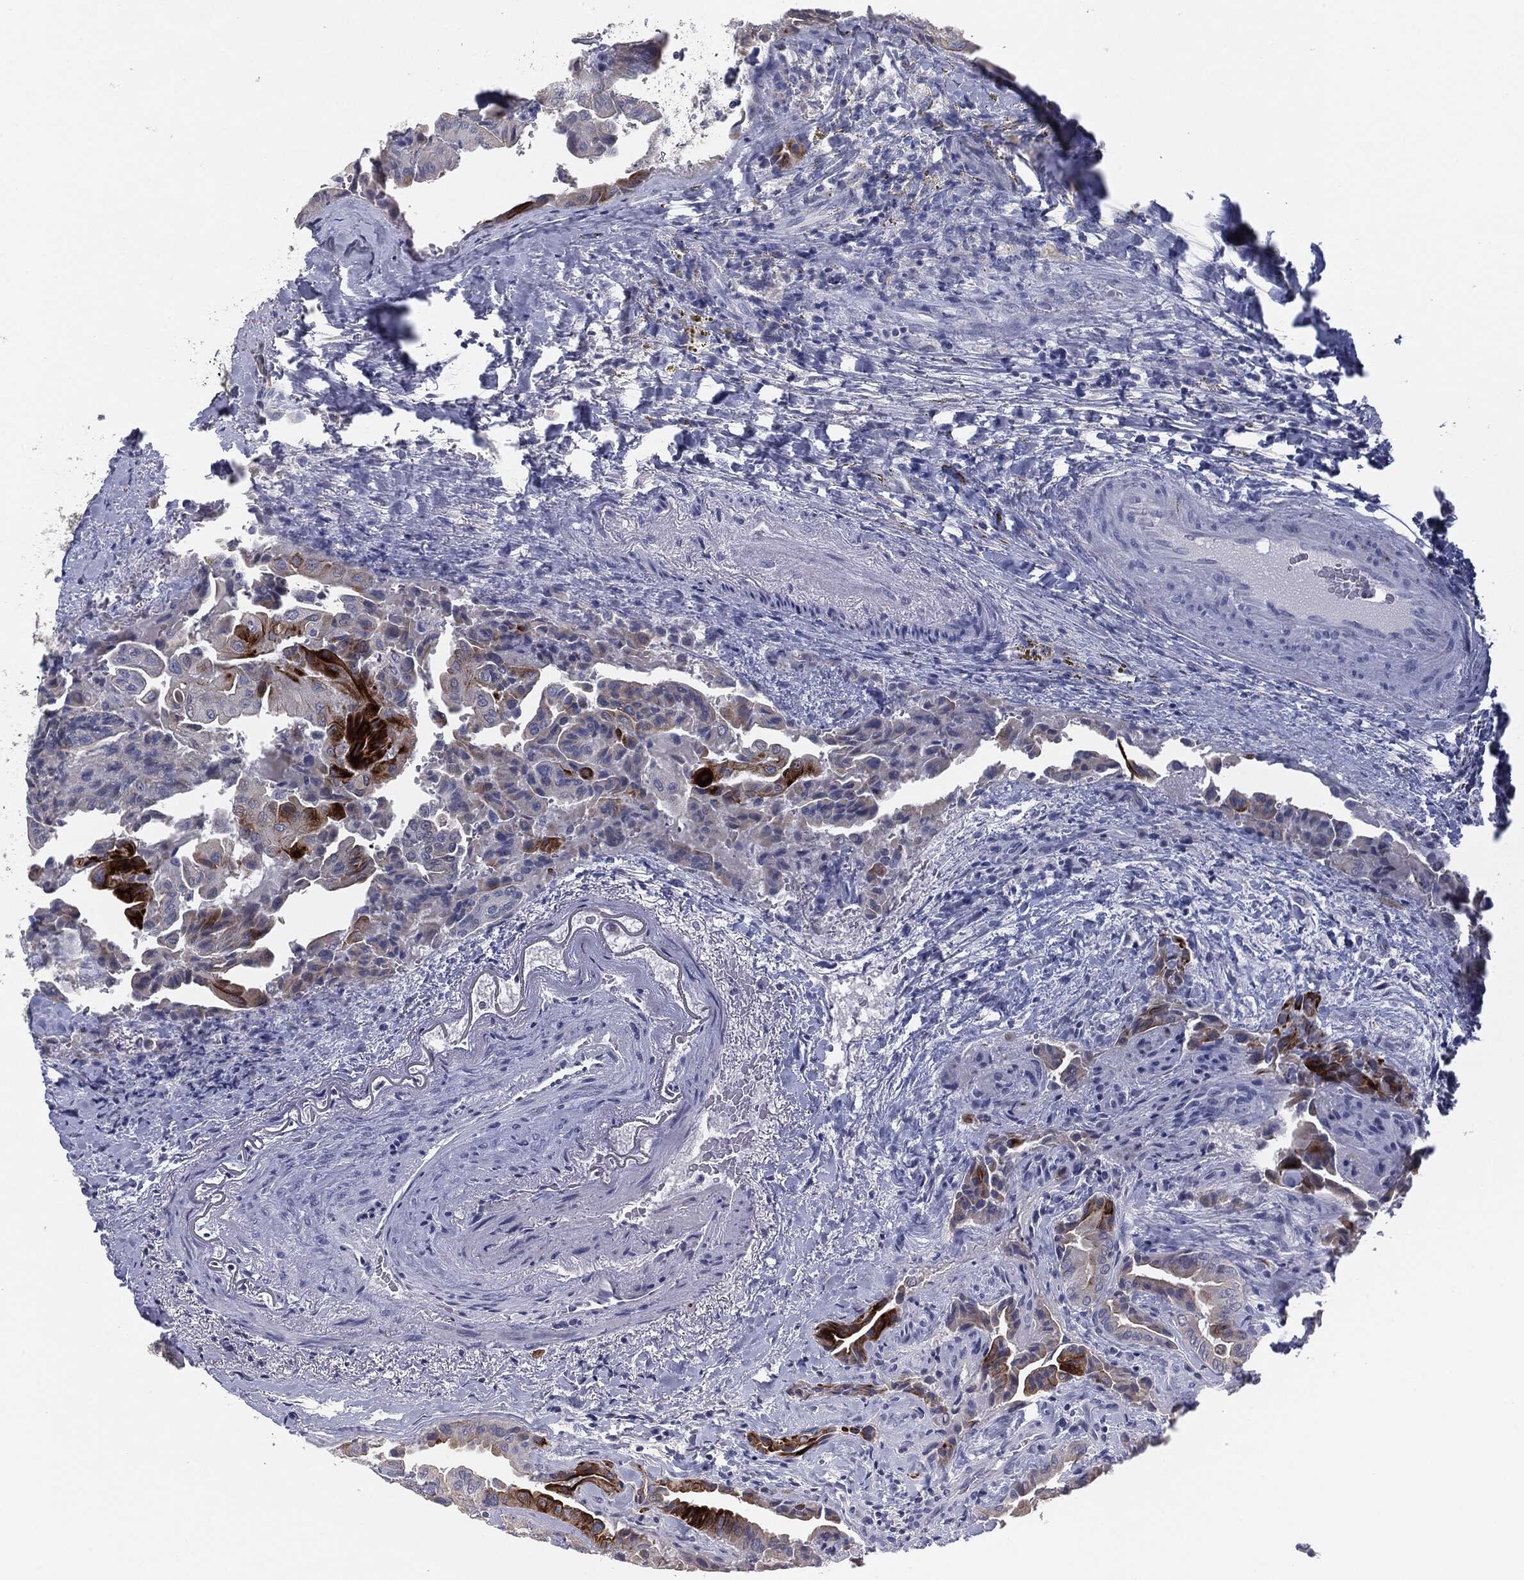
{"staining": {"intensity": "strong", "quantity": "<25%", "location": "cytoplasmic/membranous"}, "tissue": "thyroid cancer", "cell_type": "Tumor cells", "image_type": "cancer", "snomed": [{"axis": "morphology", "description": "Papillary adenocarcinoma, NOS"}, {"axis": "topography", "description": "Thyroid gland"}], "caption": "A micrograph of human thyroid papillary adenocarcinoma stained for a protein reveals strong cytoplasmic/membranous brown staining in tumor cells.", "gene": "MUC1", "patient": {"sex": "female", "age": 68}}